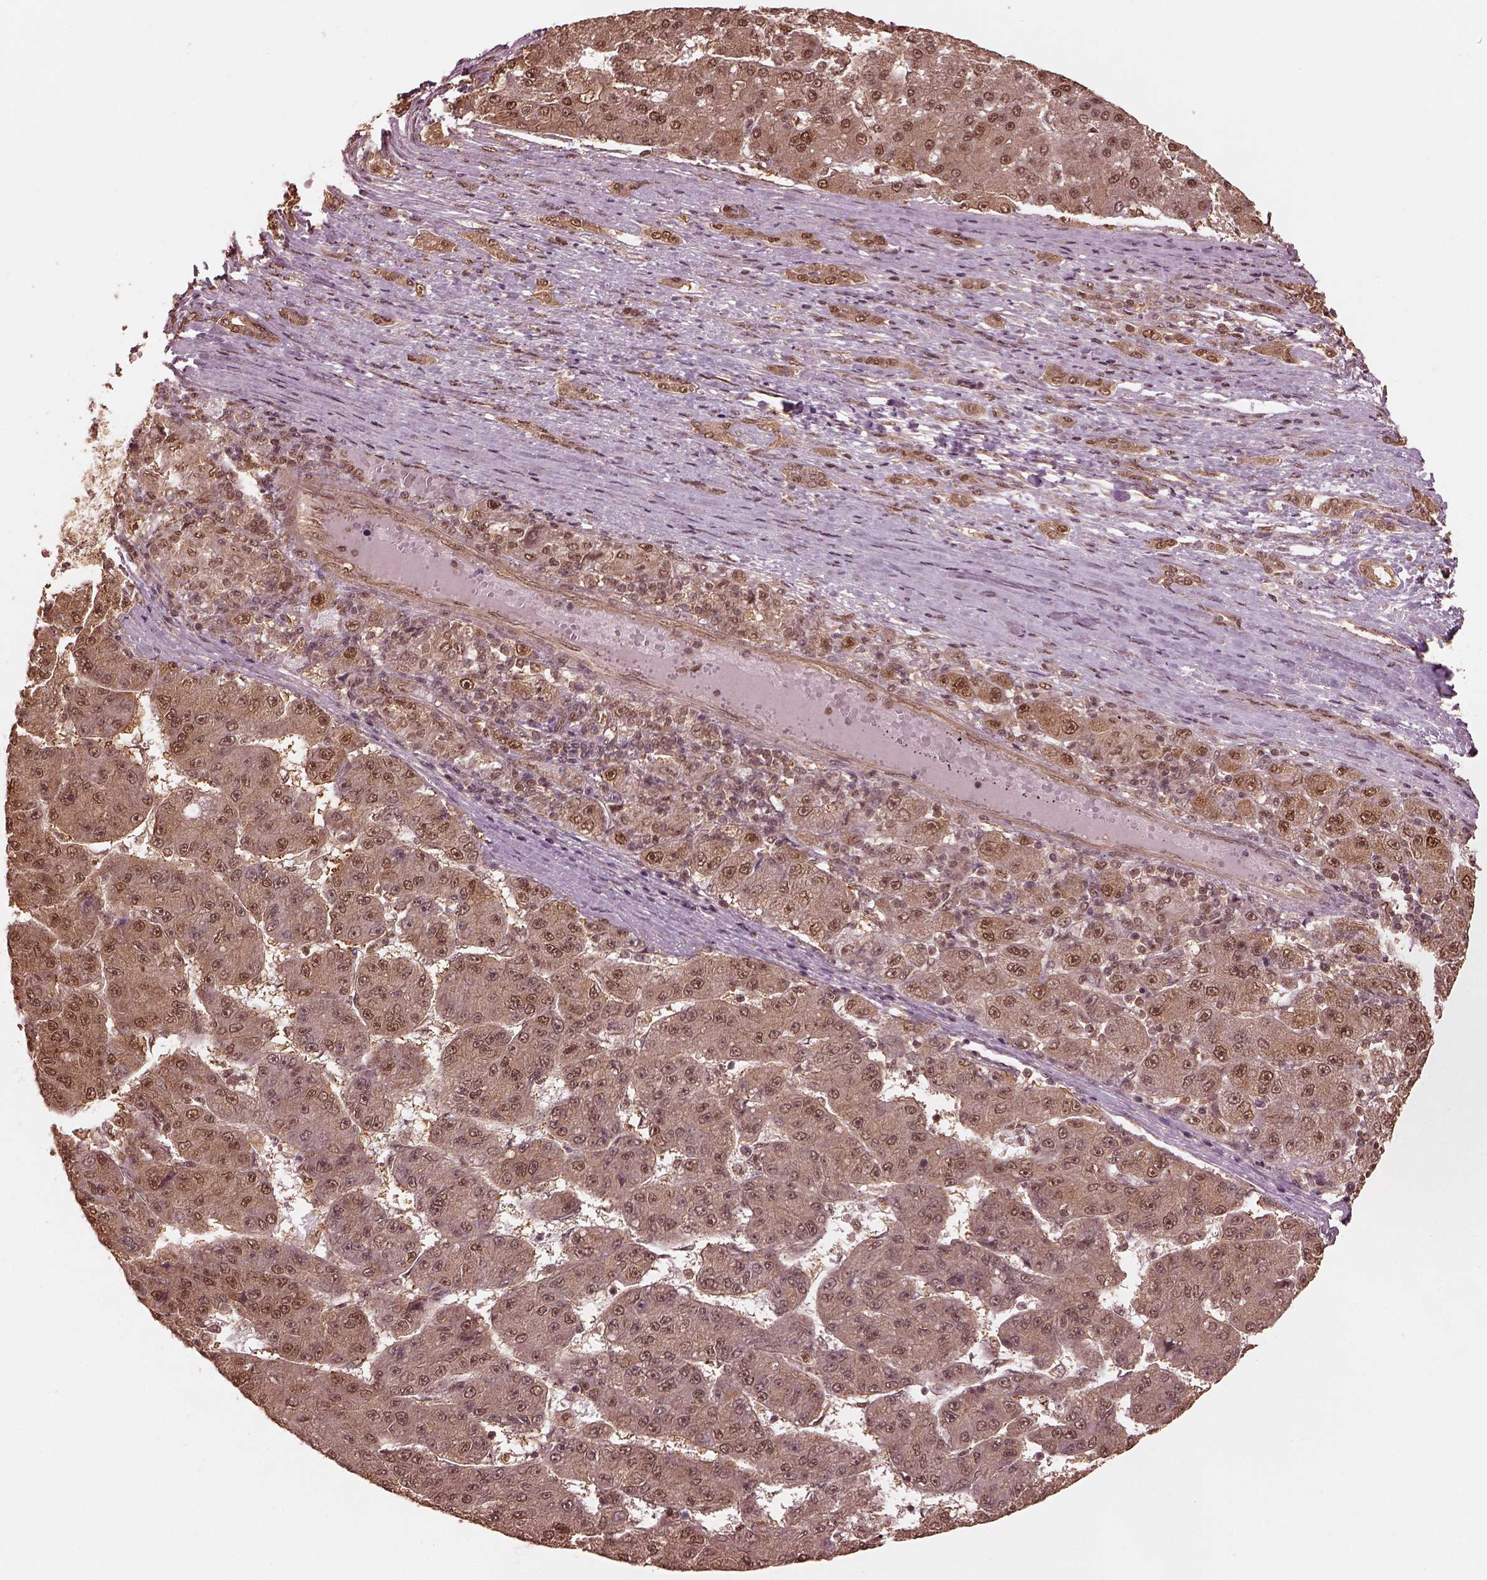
{"staining": {"intensity": "weak", "quantity": ">75%", "location": "cytoplasmic/membranous,nuclear"}, "tissue": "liver cancer", "cell_type": "Tumor cells", "image_type": "cancer", "snomed": [{"axis": "morphology", "description": "Carcinoma, Hepatocellular, NOS"}, {"axis": "topography", "description": "Liver"}], "caption": "Immunohistochemical staining of hepatocellular carcinoma (liver) exhibits low levels of weak cytoplasmic/membranous and nuclear positivity in approximately >75% of tumor cells.", "gene": "PSMC5", "patient": {"sex": "male", "age": 67}}